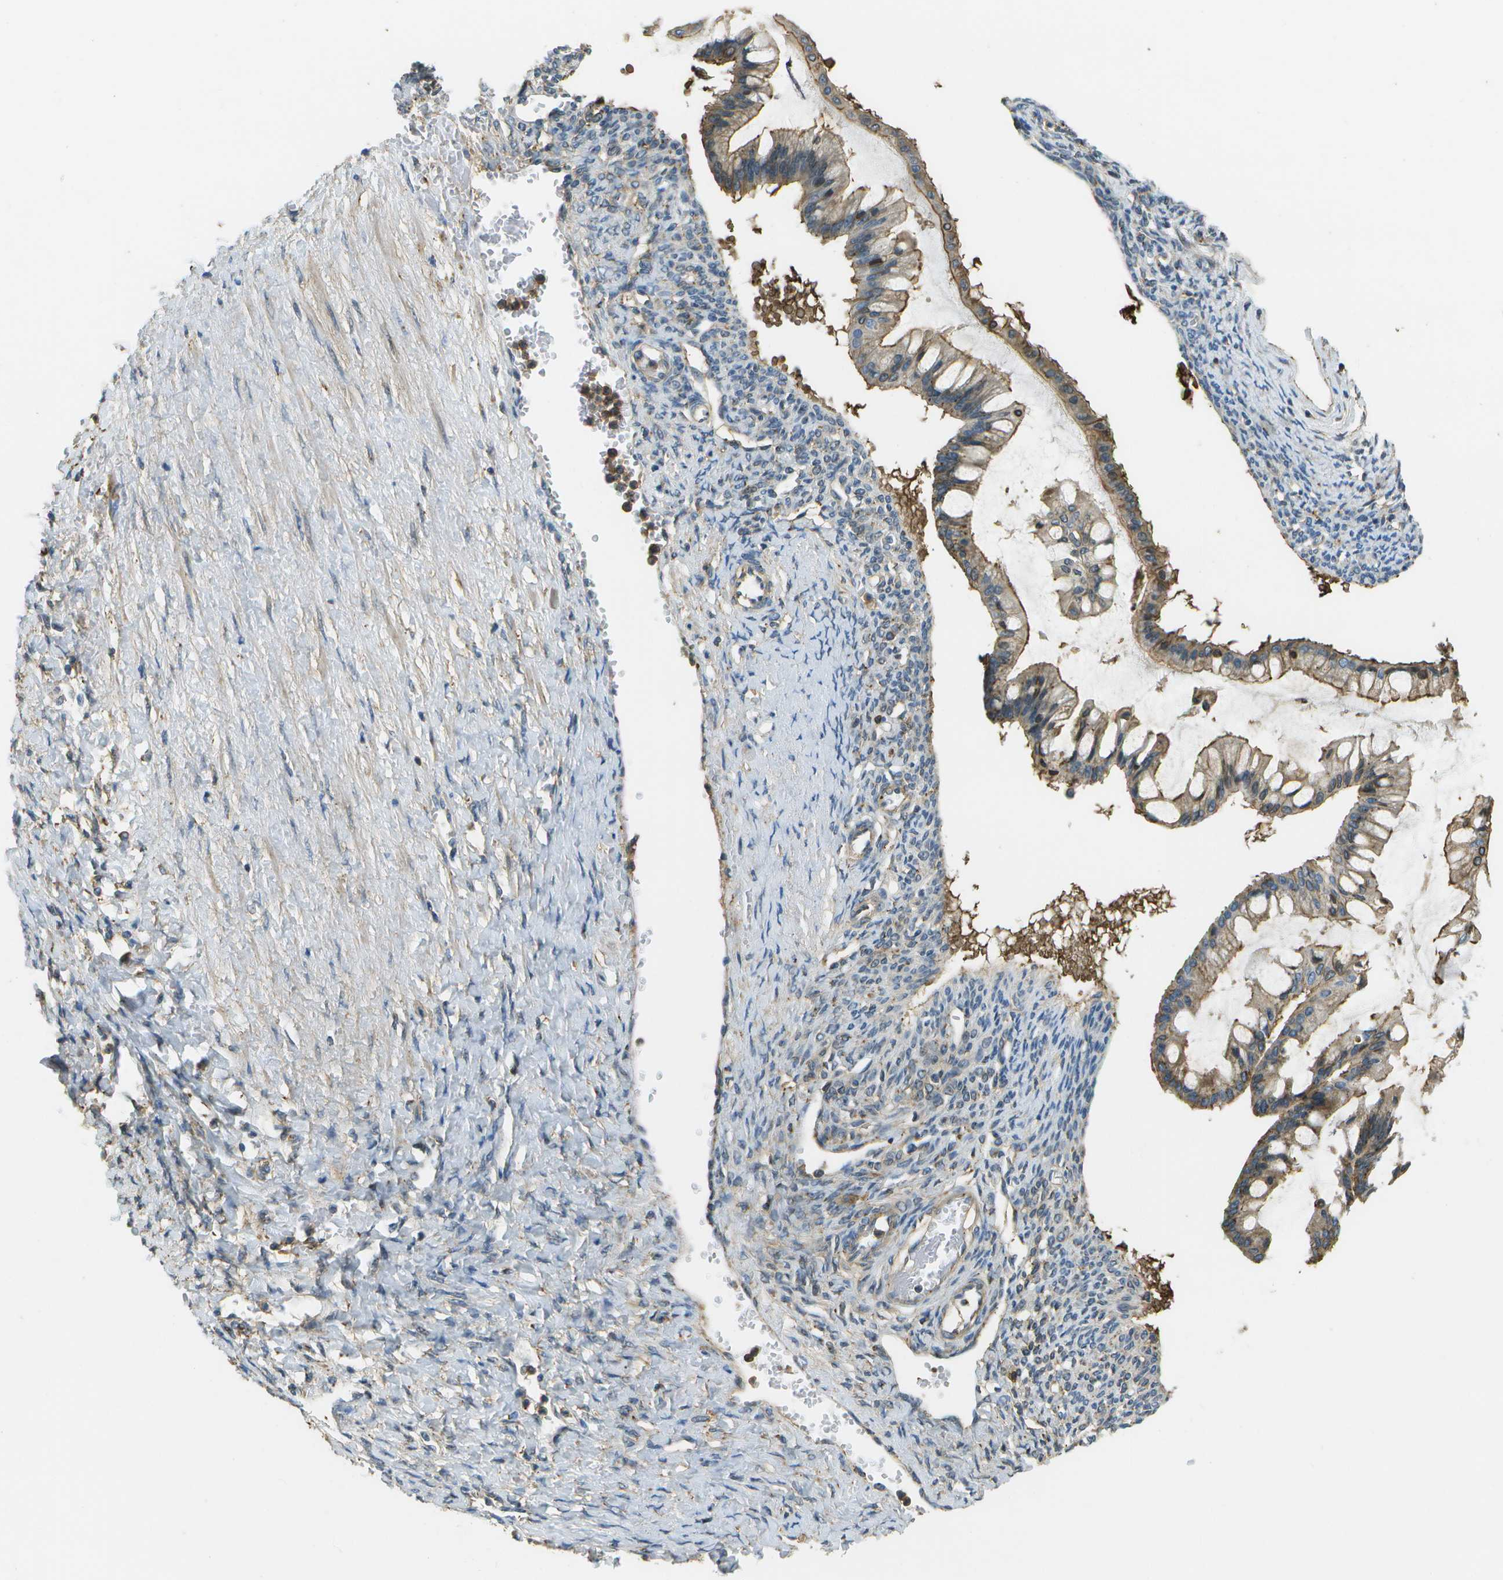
{"staining": {"intensity": "moderate", "quantity": ">75%", "location": "cytoplasmic/membranous"}, "tissue": "ovarian cancer", "cell_type": "Tumor cells", "image_type": "cancer", "snomed": [{"axis": "morphology", "description": "Cystadenocarcinoma, mucinous, NOS"}, {"axis": "topography", "description": "Ovary"}], "caption": "Protein staining of ovarian cancer (mucinous cystadenocarcinoma) tissue demonstrates moderate cytoplasmic/membranous positivity in about >75% of tumor cells.", "gene": "LRRC66", "patient": {"sex": "female", "age": 73}}